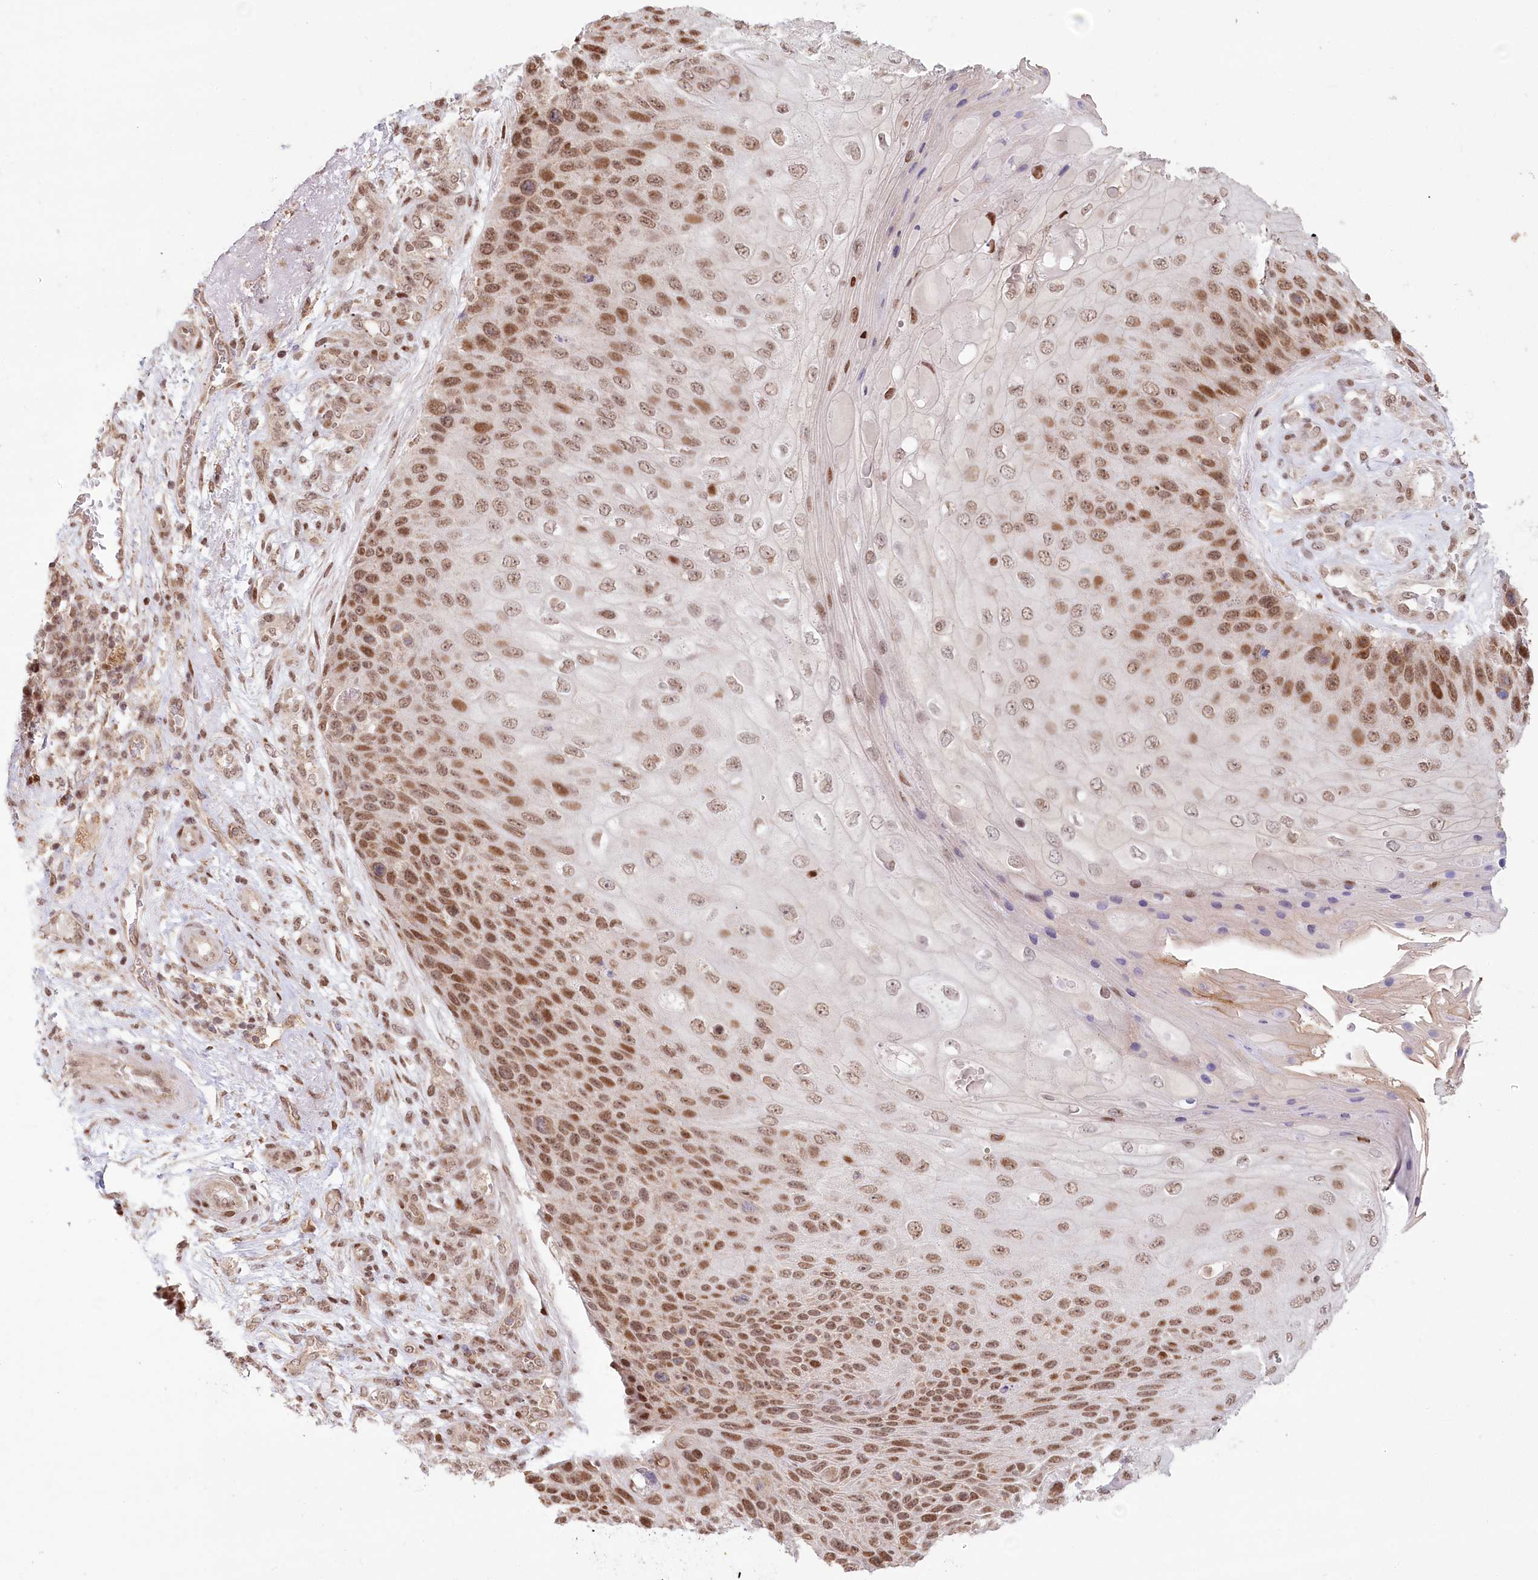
{"staining": {"intensity": "moderate", "quantity": ">75%", "location": "nuclear"}, "tissue": "skin cancer", "cell_type": "Tumor cells", "image_type": "cancer", "snomed": [{"axis": "morphology", "description": "Squamous cell carcinoma, NOS"}, {"axis": "topography", "description": "Skin"}], "caption": "Immunohistochemical staining of human skin squamous cell carcinoma displays medium levels of moderate nuclear staining in approximately >75% of tumor cells. (DAB = brown stain, brightfield microscopy at high magnification).", "gene": "PYURF", "patient": {"sex": "female", "age": 88}}